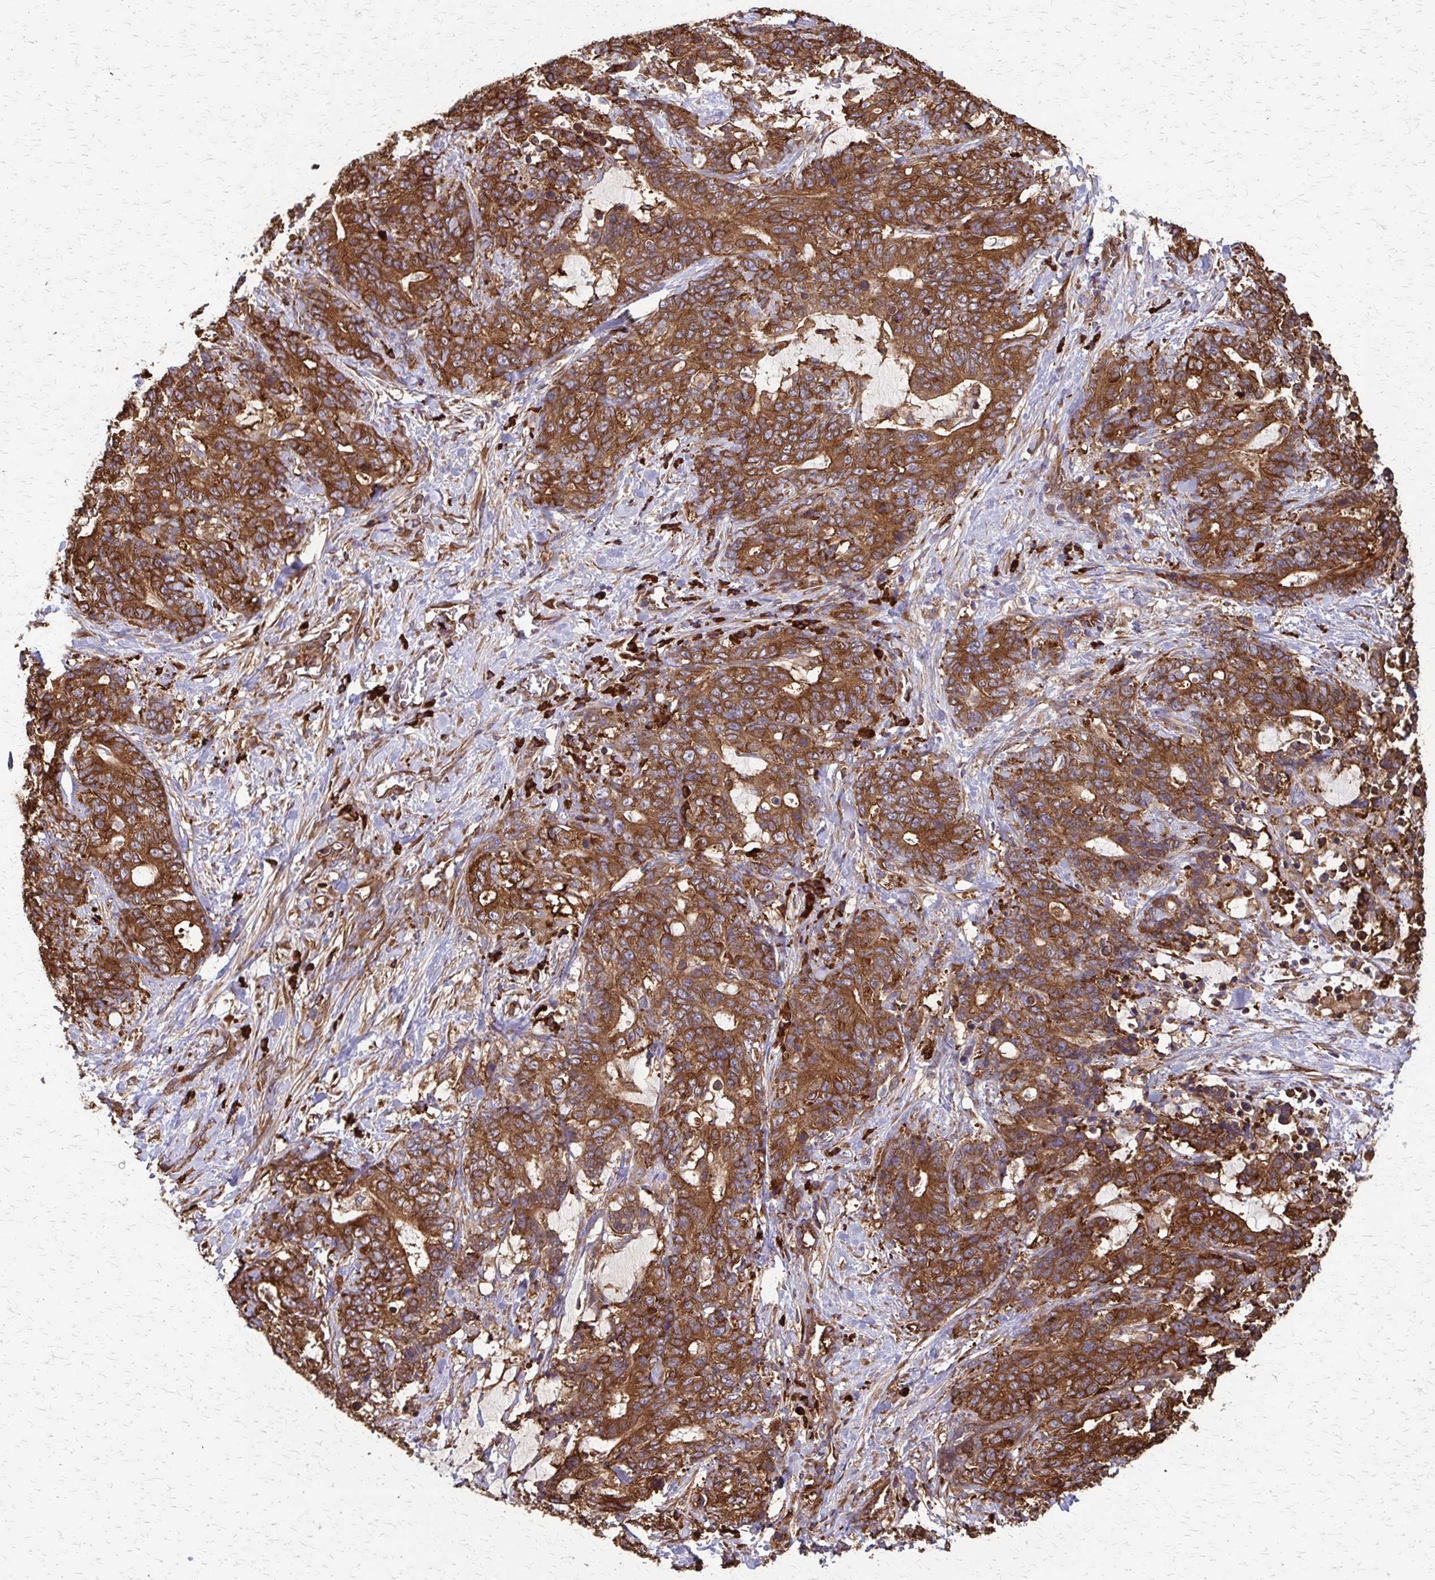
{"staining": {"intensity": "strong", "quantity": ">75%", "location": "cytoplasmic/membranous"}, "tissue": "stomach cancer", "cell_type": "Tumor cells", "image_type": "cancer", "snomed": [{"axis": "morphology", "description": "Normal tissue, NOS"}, {"axis": "morphology", "description": "Adenocarcinoma, NOS"}, {"axis": "topography", "description": "Stomach"}], "caption": "Adenocarcinoma (stomach) tissue displays strong cytoplasmic/membranous staining in approximately >75% of tumor cells", "gene": "EEF2", "patient": {"sex": "female", "age": 64}}